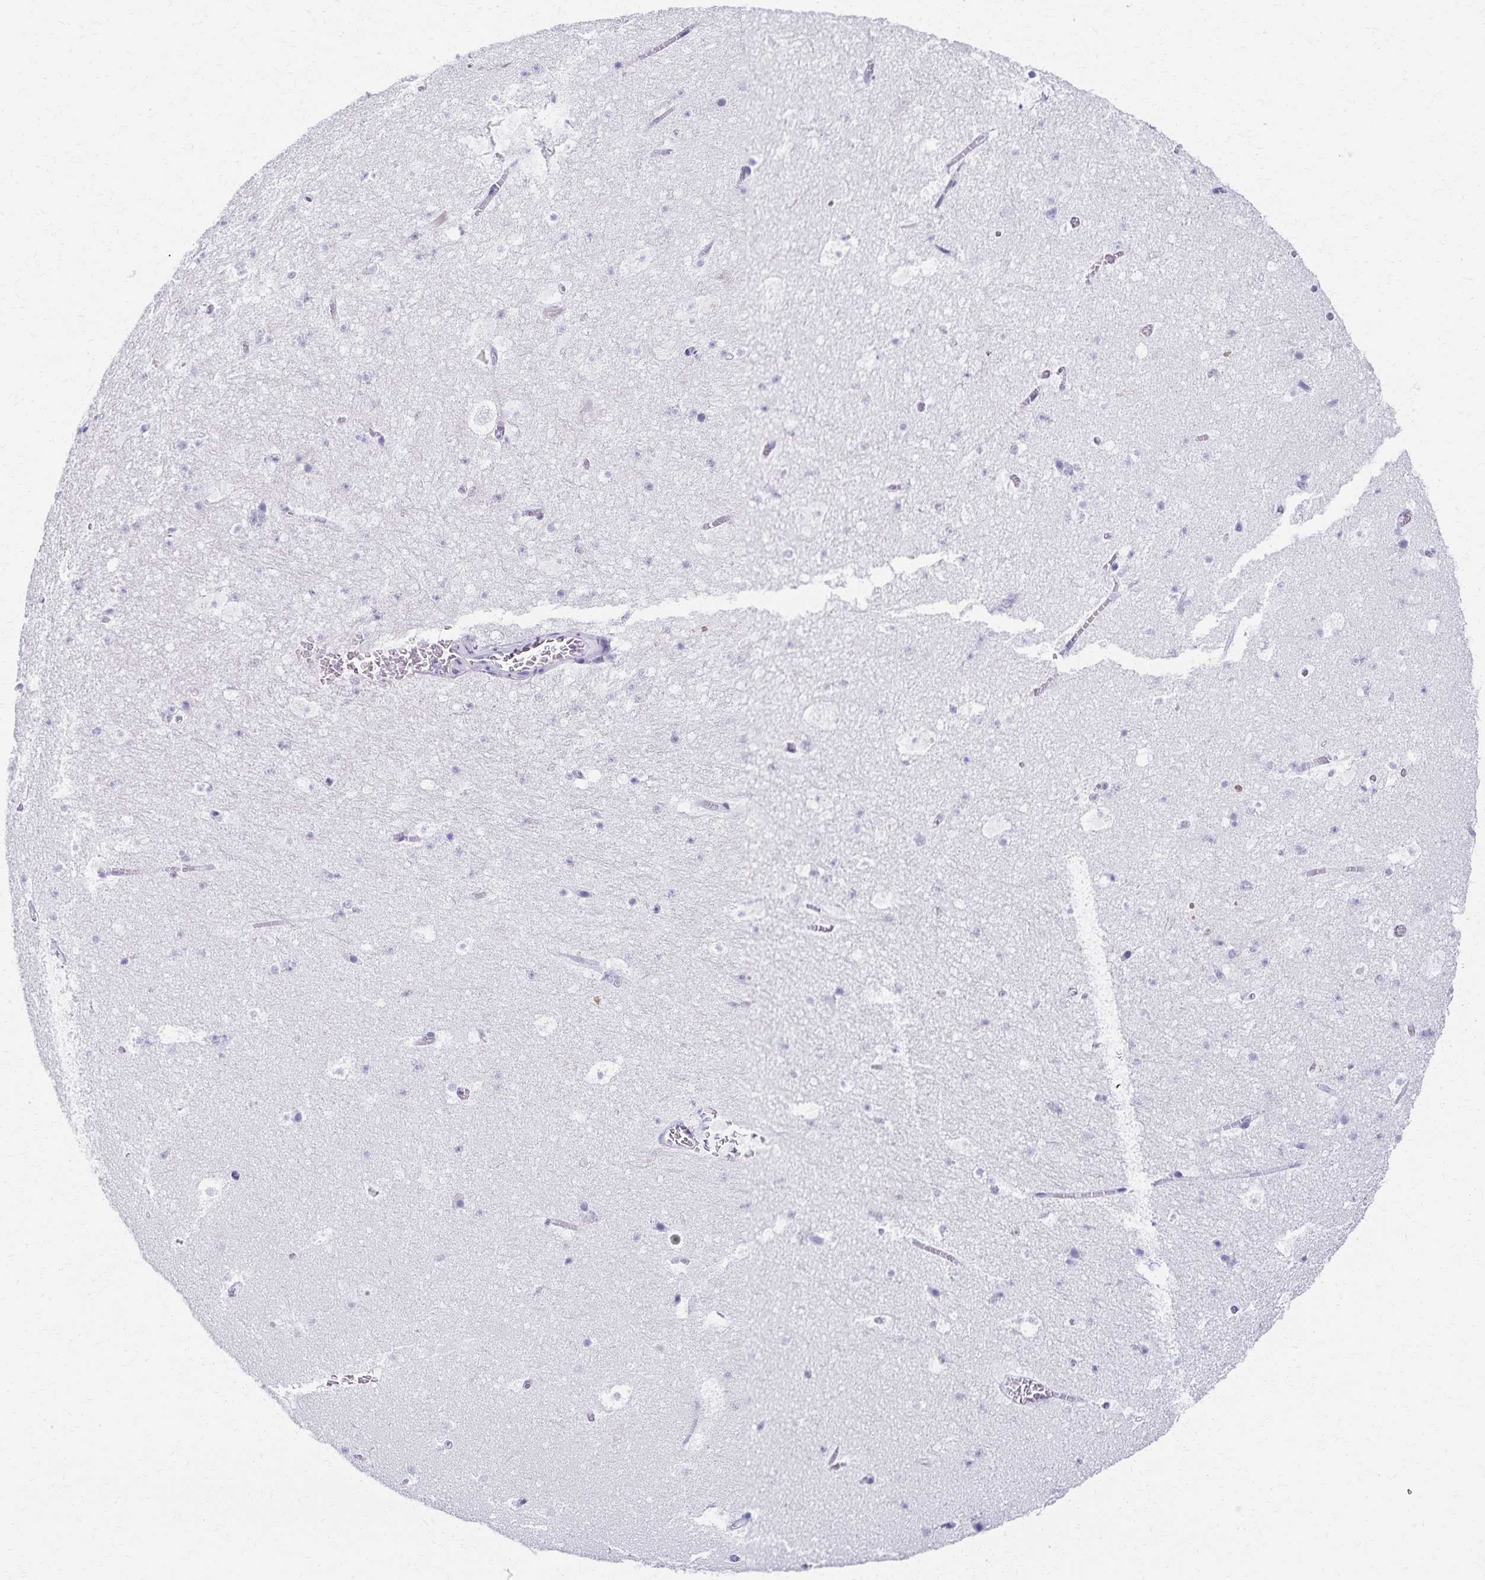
{"staining": {"intensity": "negative", "quantity": "none", "location": "none"}, "tissue": "hippocampus", "cell_type": "Glial cells", "image_type": "normal", "snomed": [{"axis": "morphology", "description": "Normal tissue, NOS"}, {"axis": "topography", "description": "Hippocampus"}], "caption": "Immunohistochemistry of benign human hippocampus shows no staining in glial cells.", "gene": "C2orf50", "patient": {"sex": "female", "age": 42}}